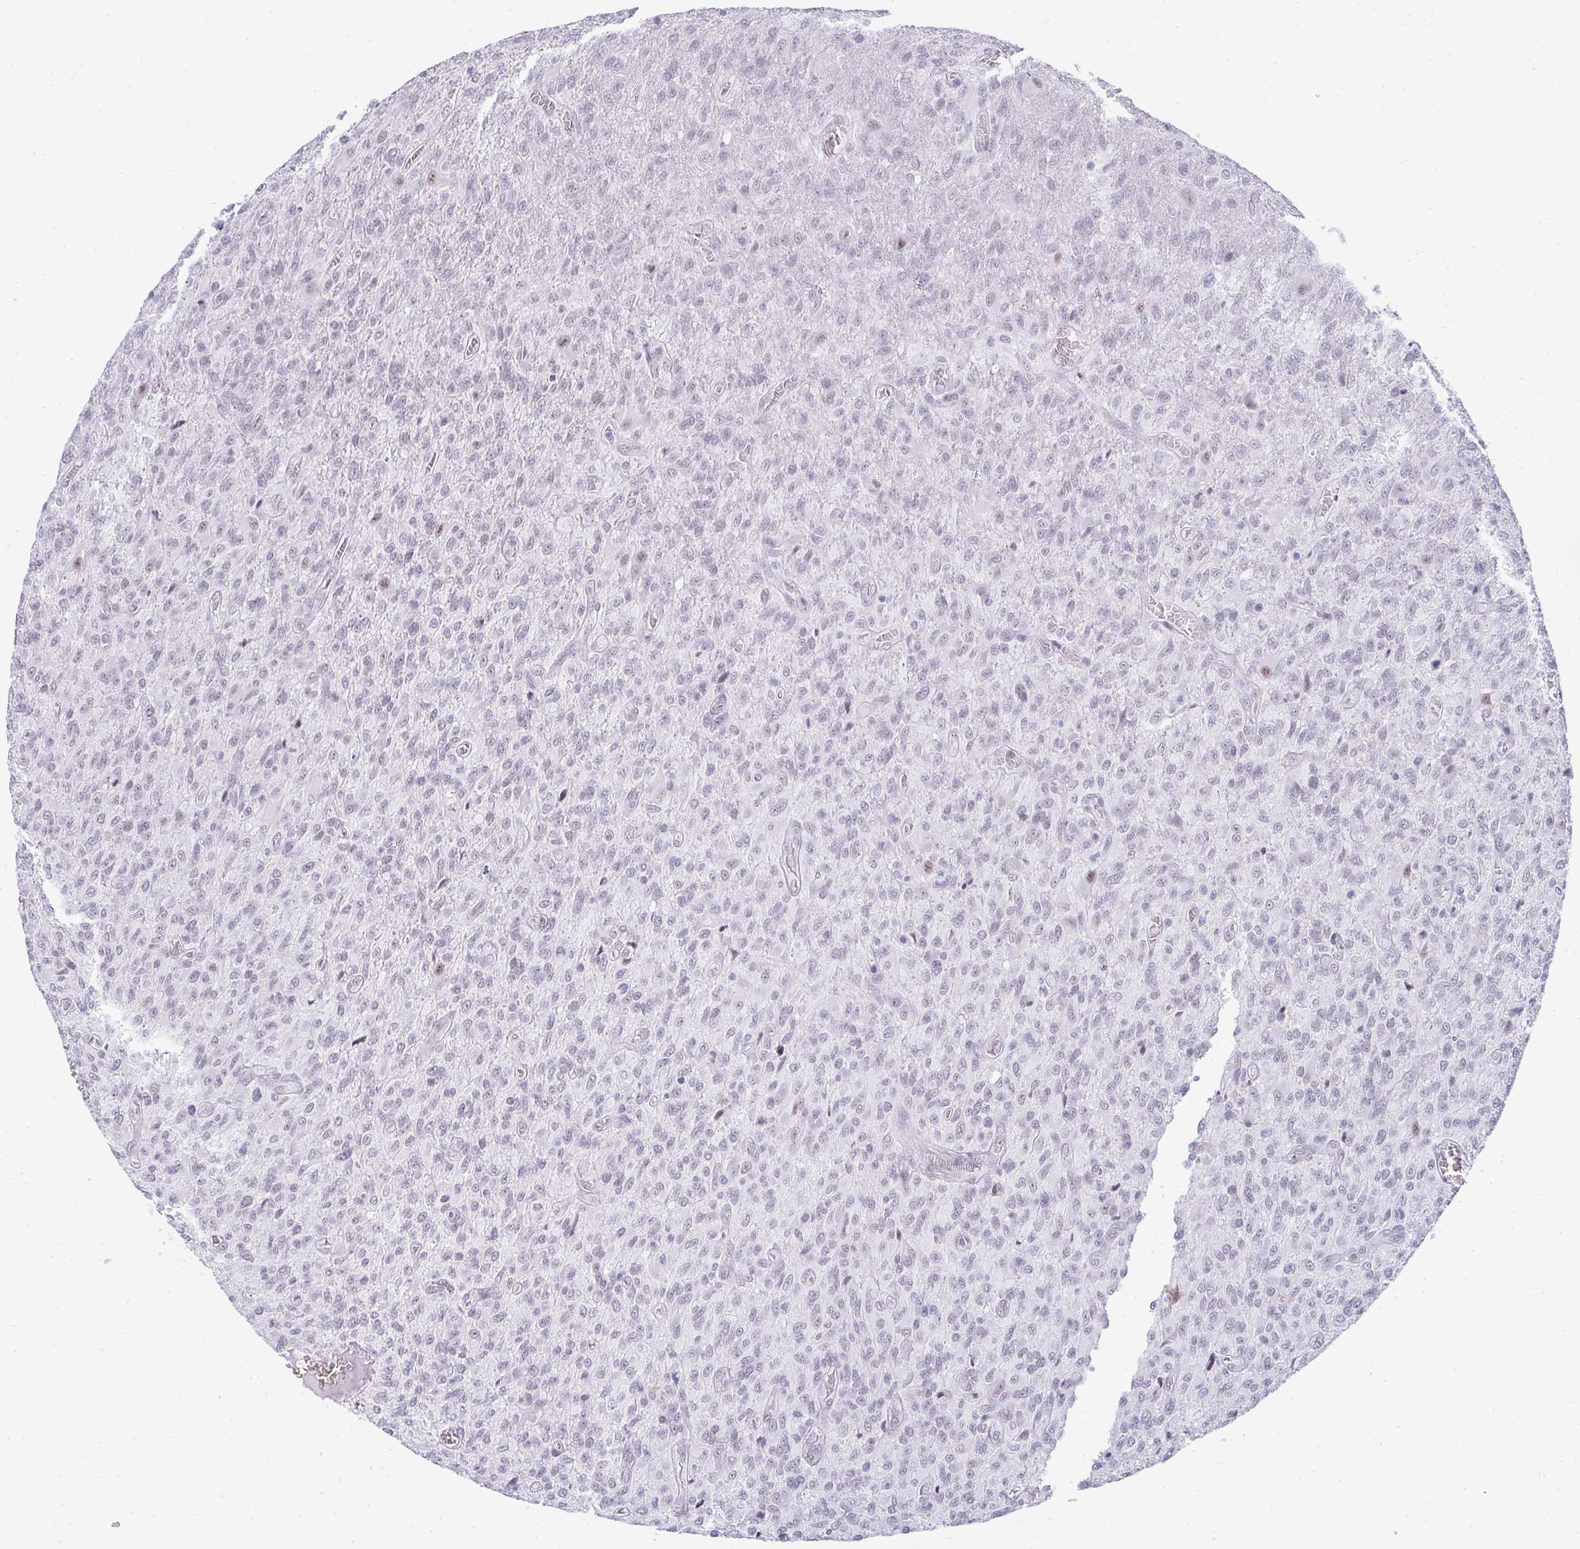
{"staining": {"intensity": "negative", "quantity": "none", "location": "none"}, "tissue": "glioma", "cell_type": "Tumor cells", "image_type": "cancer", "snomed": [{"axis": "morphology", "description": "Glioma, malignant, High grade"}, {"axis": "topography", "description": "Brain"}], "caption": "Immunohistochemical staining of human malignant glioma (high-grade) demonstrates no significant expression in tumor cells.", "gene": "PLA2G1B", "patient": {"sex": "male", "age": 61}}